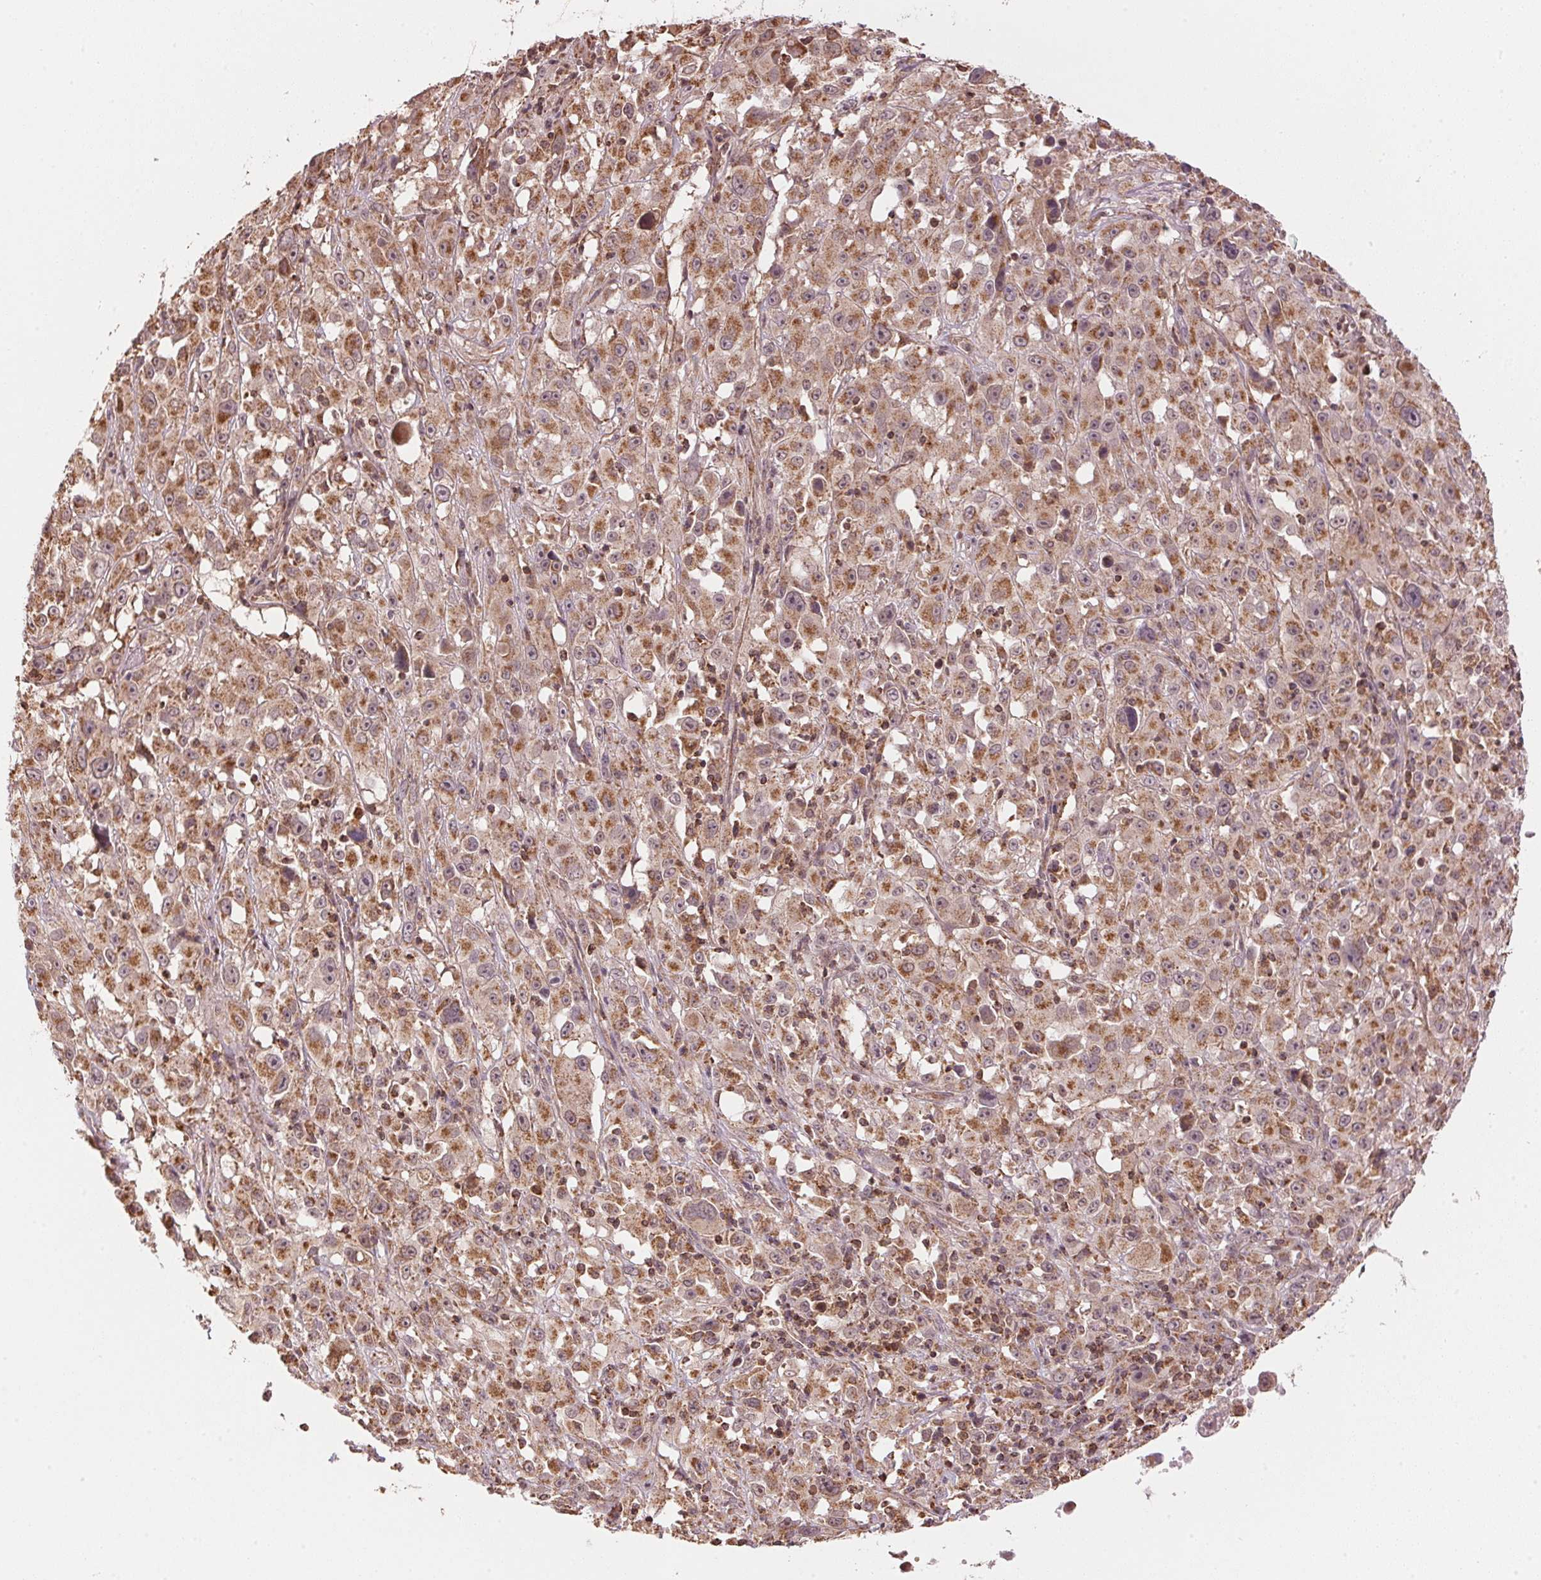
{"staining": {"intensity": "moderate", "quantity": ">75%", "location": "cytoplasmic/membranous"}, "tissue": "melanoma", "cell_type": "Tumor cells", "image_type": "cancer", "snomed": [{"axis": "morphology", "description": "Malignant melanoma, Metastatic site"}, {"axis": "topography", "description": "Soft tissue"}], "caption": "Tumor cells reveal moderate cytoplasmic/membranous expression in approximately >75% of cells in melanoma. The staining was performed using DAB (3,3'-diaminobenzidine) to visualize the protein expression in brown, while the nuclei were stained in blue with hematoxylin (Magnification: 20x).", "gene": "ARHGAP6", "patient": {"sex": "male", "age": 50}}